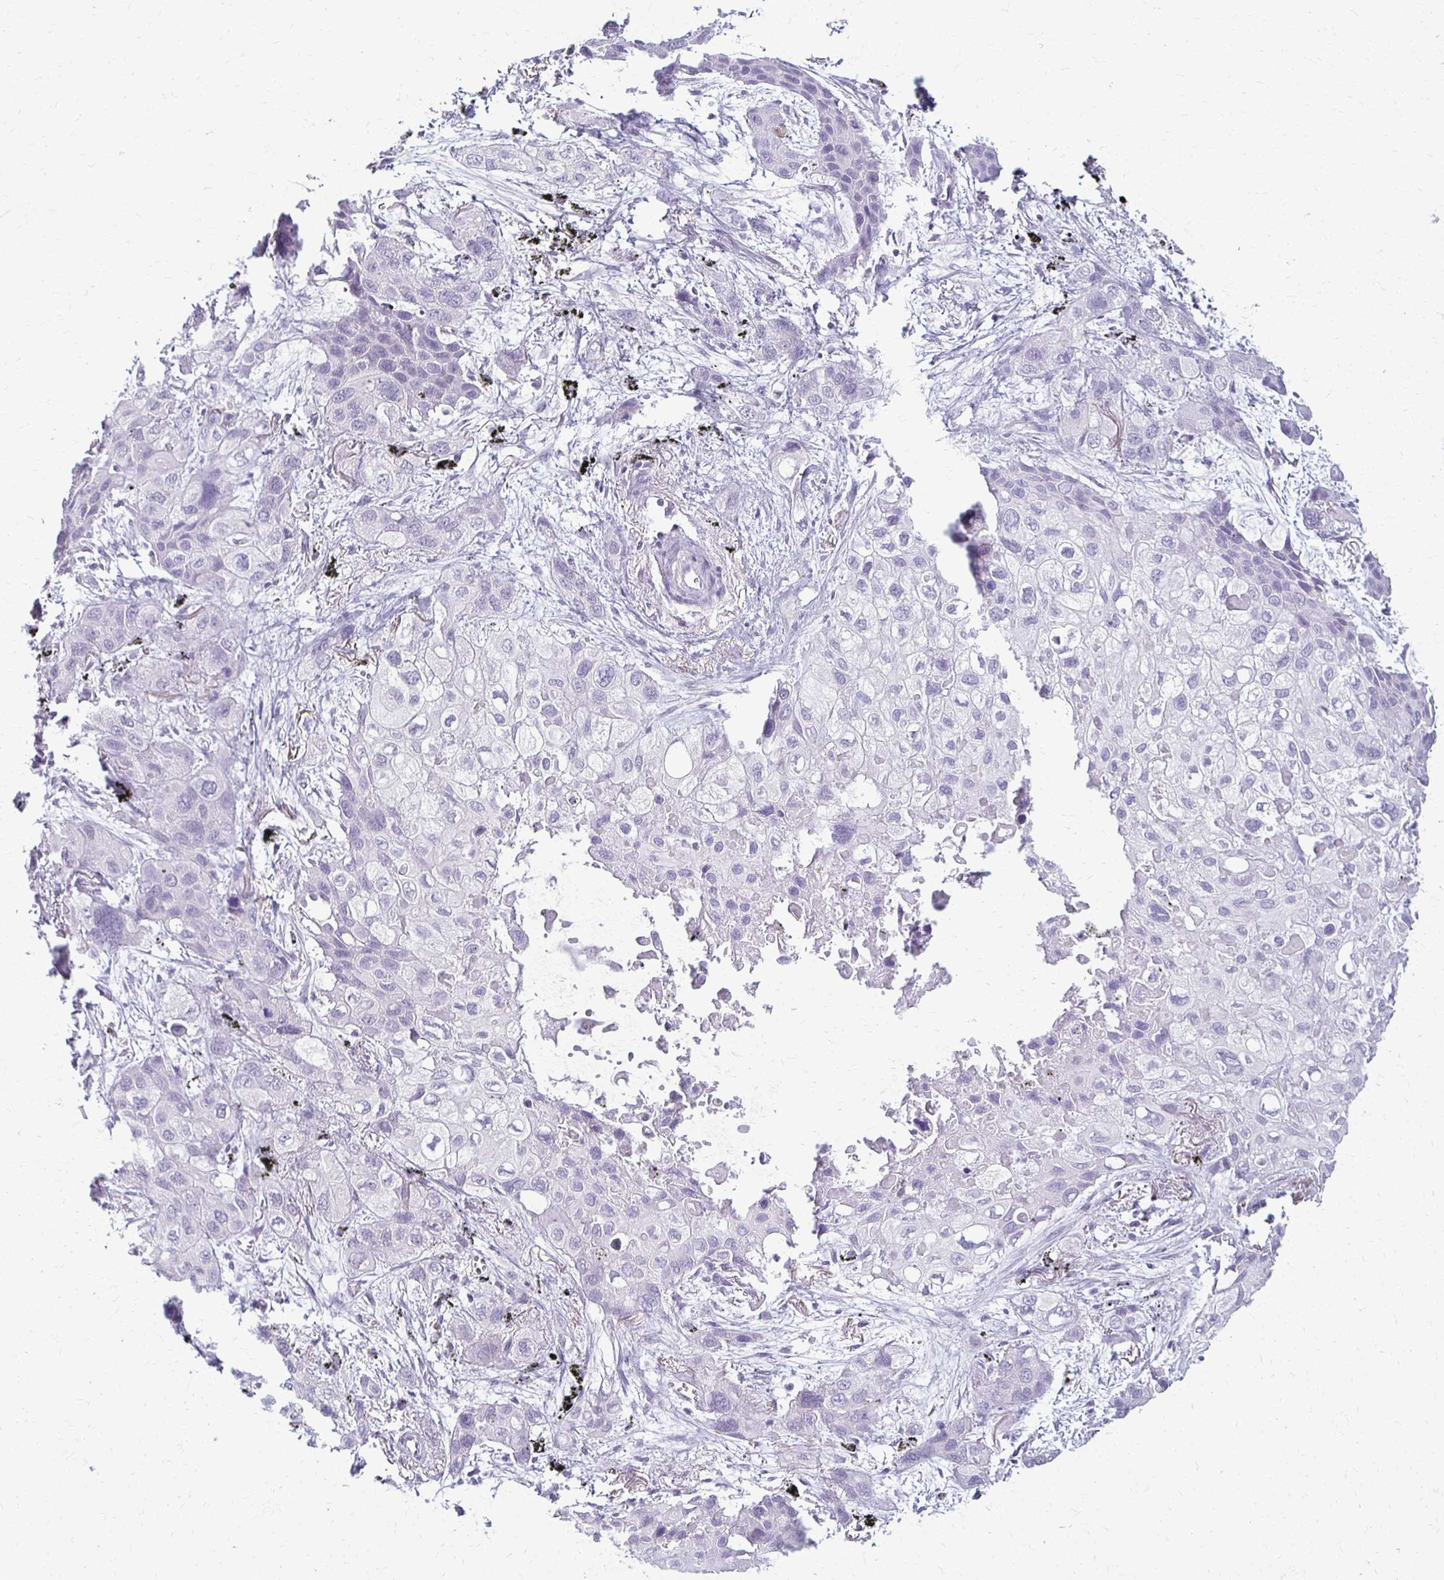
{"staining": {"intensity": "negative", "quantity": "none", "location": "none"}, "tissue": "lung cancer", "cell_type": "Tumor cells", "image_type": "cancer", "snomed": [{"axis": "morphology", "description": "Squamous cell carcinoma, NOS"}, {"axis": "morphology", "description": "Squamous cell carcinoma, metastatic, NOS"}, {"axis": "topography", "description": "Lung"}], "caption": "Immunohistochemistry (IHC) image of neoplastic tissue: squamous cell carcinoma (lung) stained with DAB (3,3'-diaminobenzidine) exhibits no significant protein expression in tumor cells.", "gene": "FOXO4", "patient": {"sex": "male", "age": 59}}